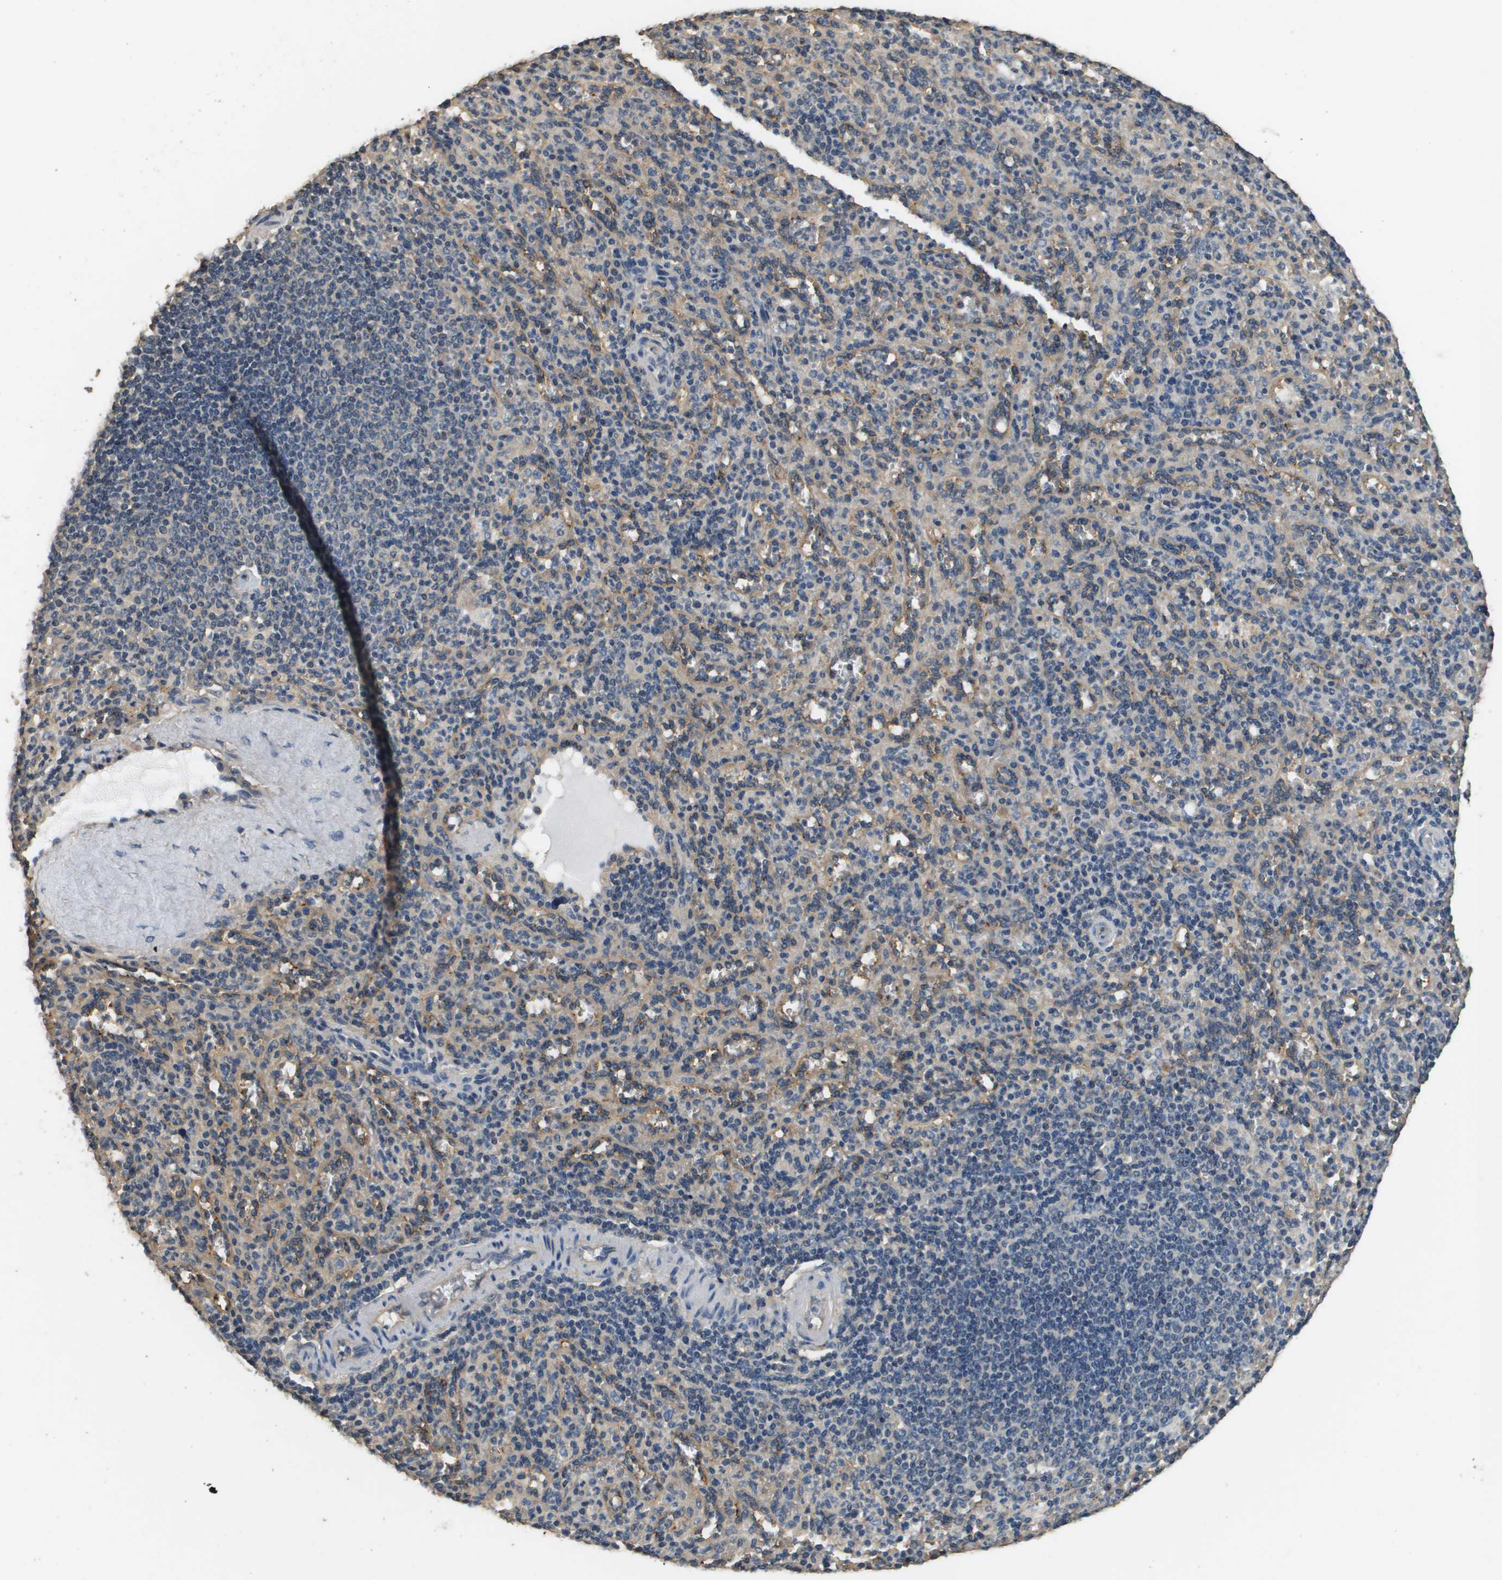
{"staining": {"intensity": "weak", "quantity": "25%-75%", "location": "cytoplasmic/membranous"}, "tissue": "spleen", "cell_type": "Cells in red pulp", "image_type": "normal", "snomed": [{"axis": "morphology", "description": "Normal tissue, NOS"}, {"axis": "topography", "description": "Spleen"}], "caption": "Approximately 25%-75% of cells in red pulp in normal human spleen reveal weak cytoplasmic/membranous protein expression as visualized by brown immunohistochemical staining.", "gene": "RAB6B", "patient": {"sex": "male", "age": 36}}